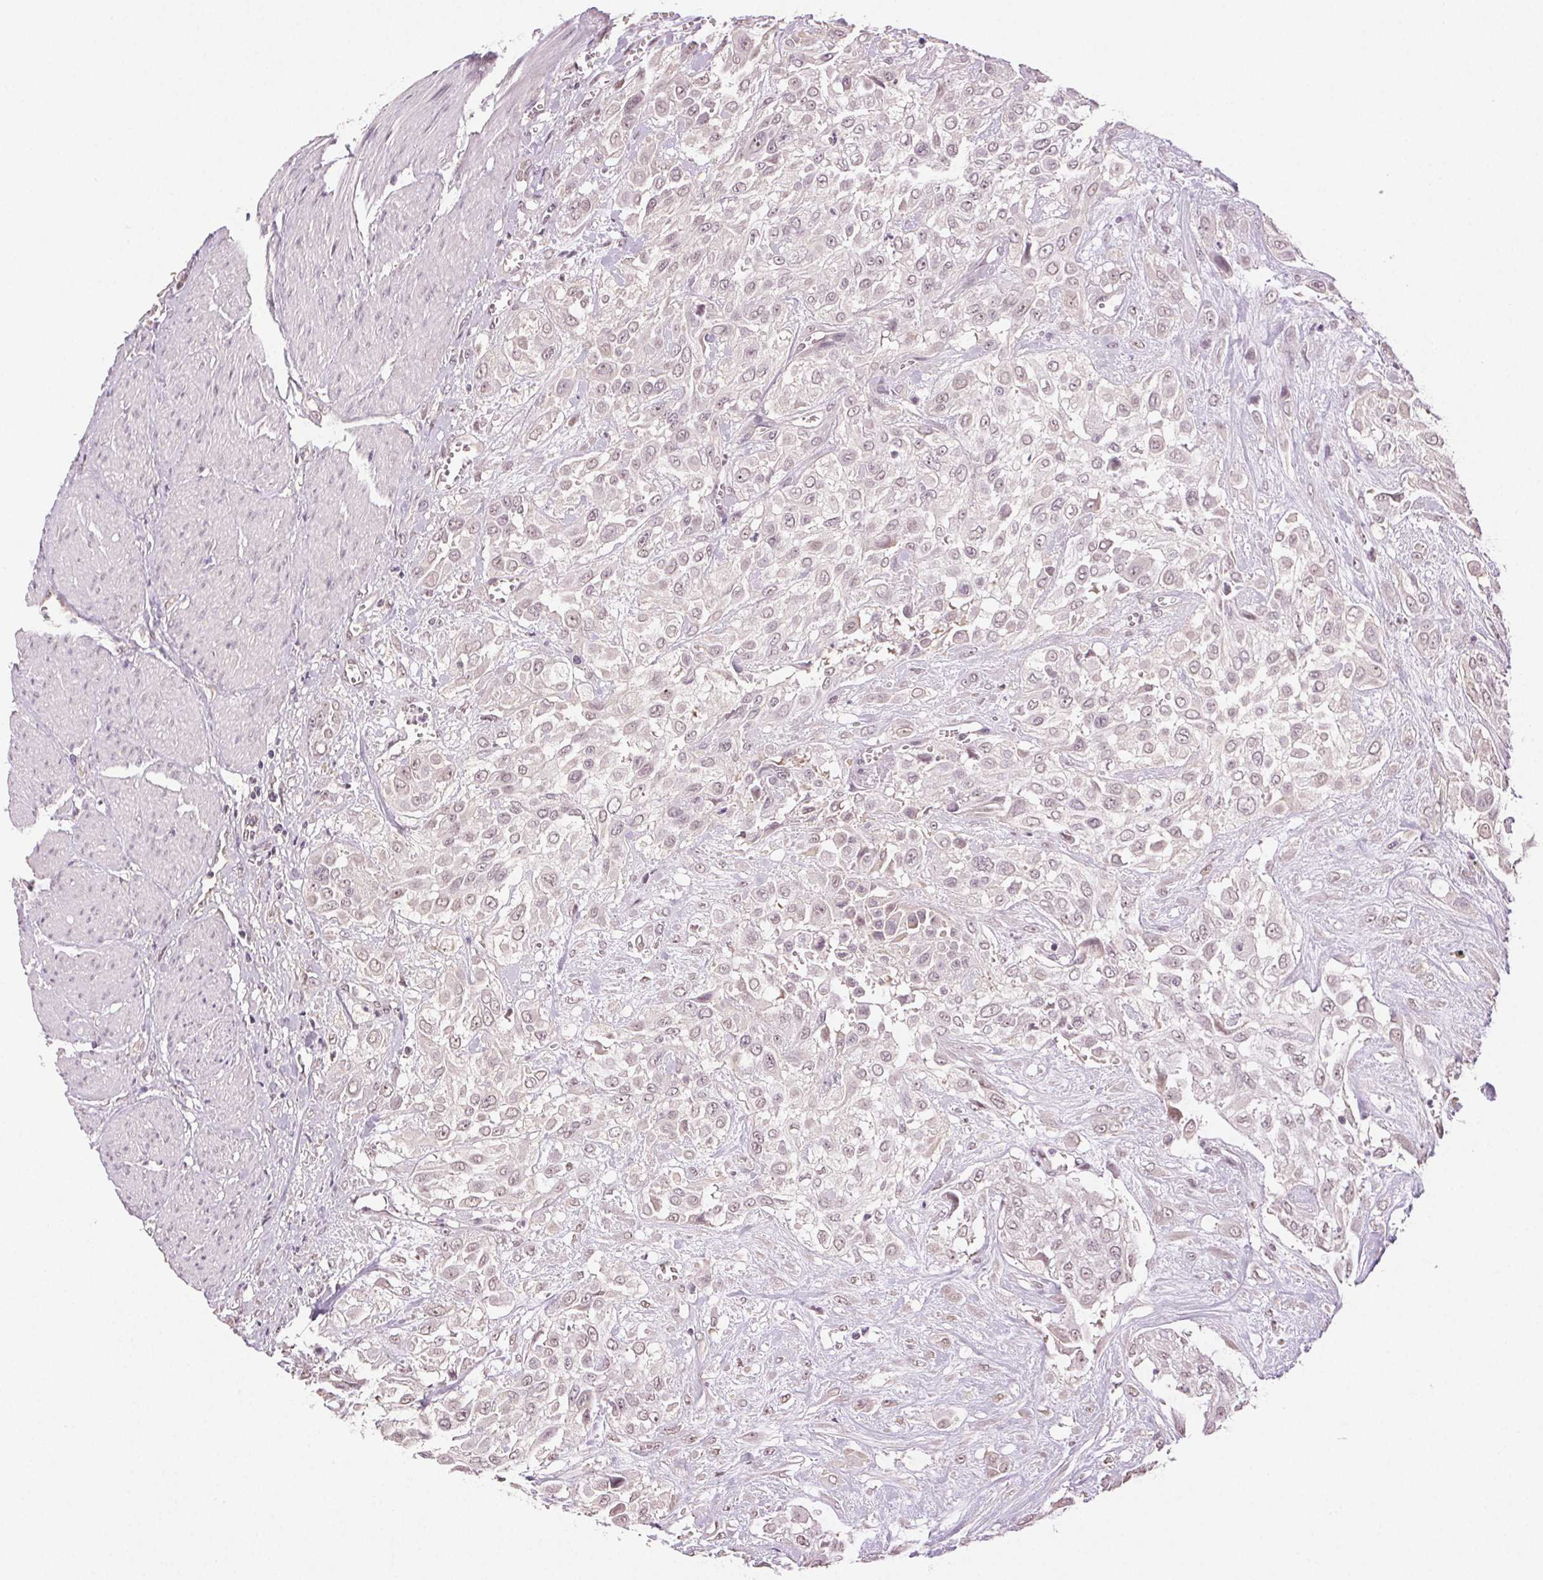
{"staining": {"intensity": "negative", "quantity": "none", "location": "none"}, "tissue": "urothelial cancer", "cell_type": "Tumor cells", "image_type": "cancer", "snomed": [{"axis": "morphology", "description": "Urothelial carcinoma, High grade"}, {"axis": "topography", "description": "Urinary bladder"}], "caption": "DAB immunohistochemical staining of human urothelial cancer reveals no significant positivity in tumor cells.", "gene": "PLCB1", "patient": {"sex": "male", "age": 57}}